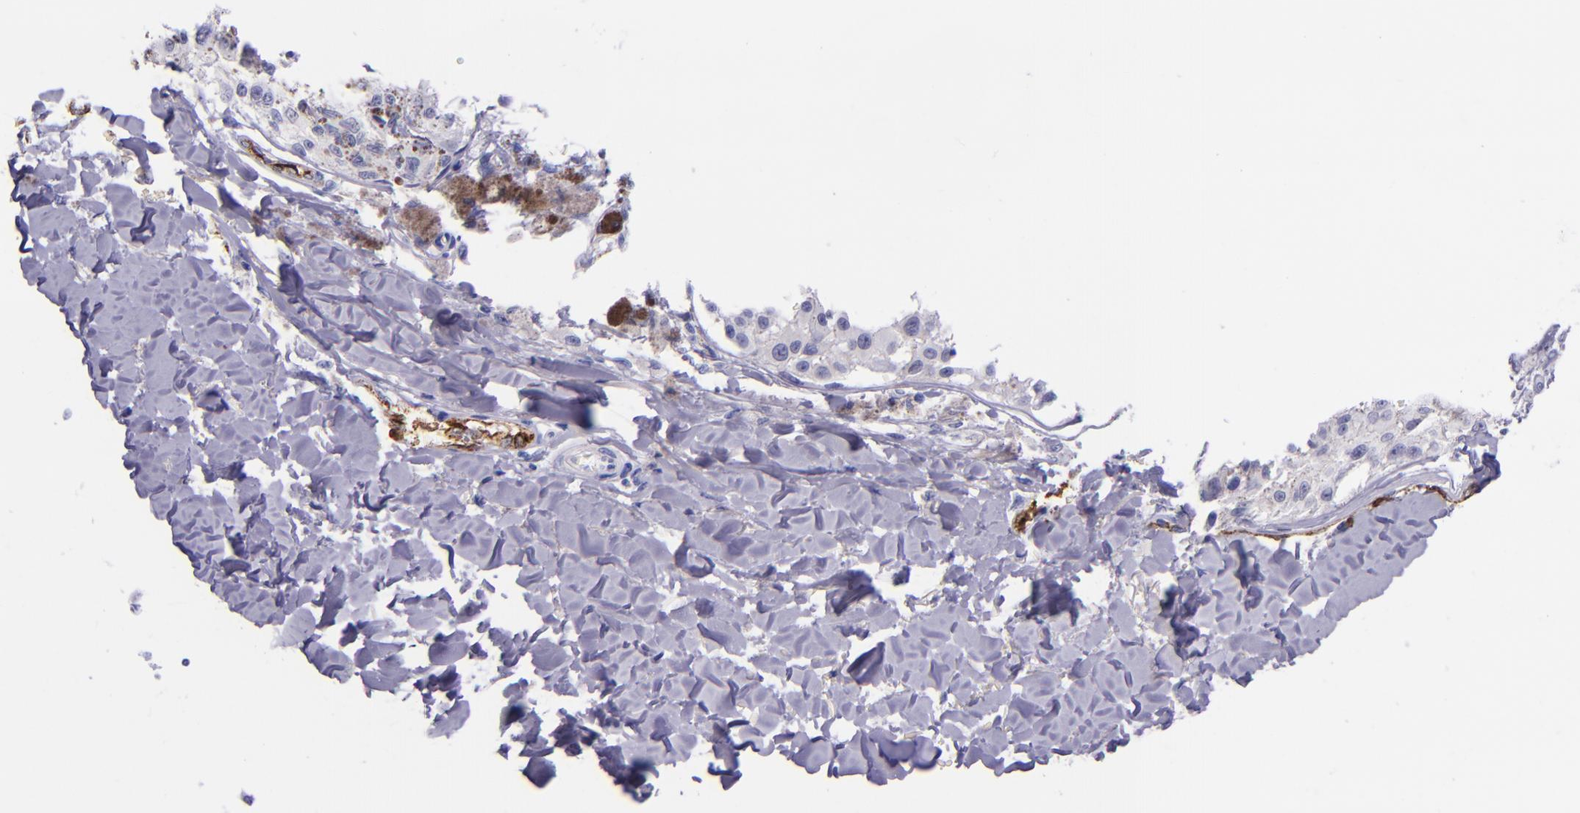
{"staining": {"intensity": "negative", "quantity": "none", "location": "none"}, "tissue": "melanoma", "cell_type": "Tumor cells", "image_type": "cancer", "snomed": [{"axis": "morphology", "description": "Malignant melanoma, NOS"}, {"axis": "topography", "description": "Skin"}], "caption": "Immunohistochemistry (IHC) of human melanoma reveals no positivity in tumor cells.", "gene": "SELE", "patient": {"sex": "female", "age": 82}}